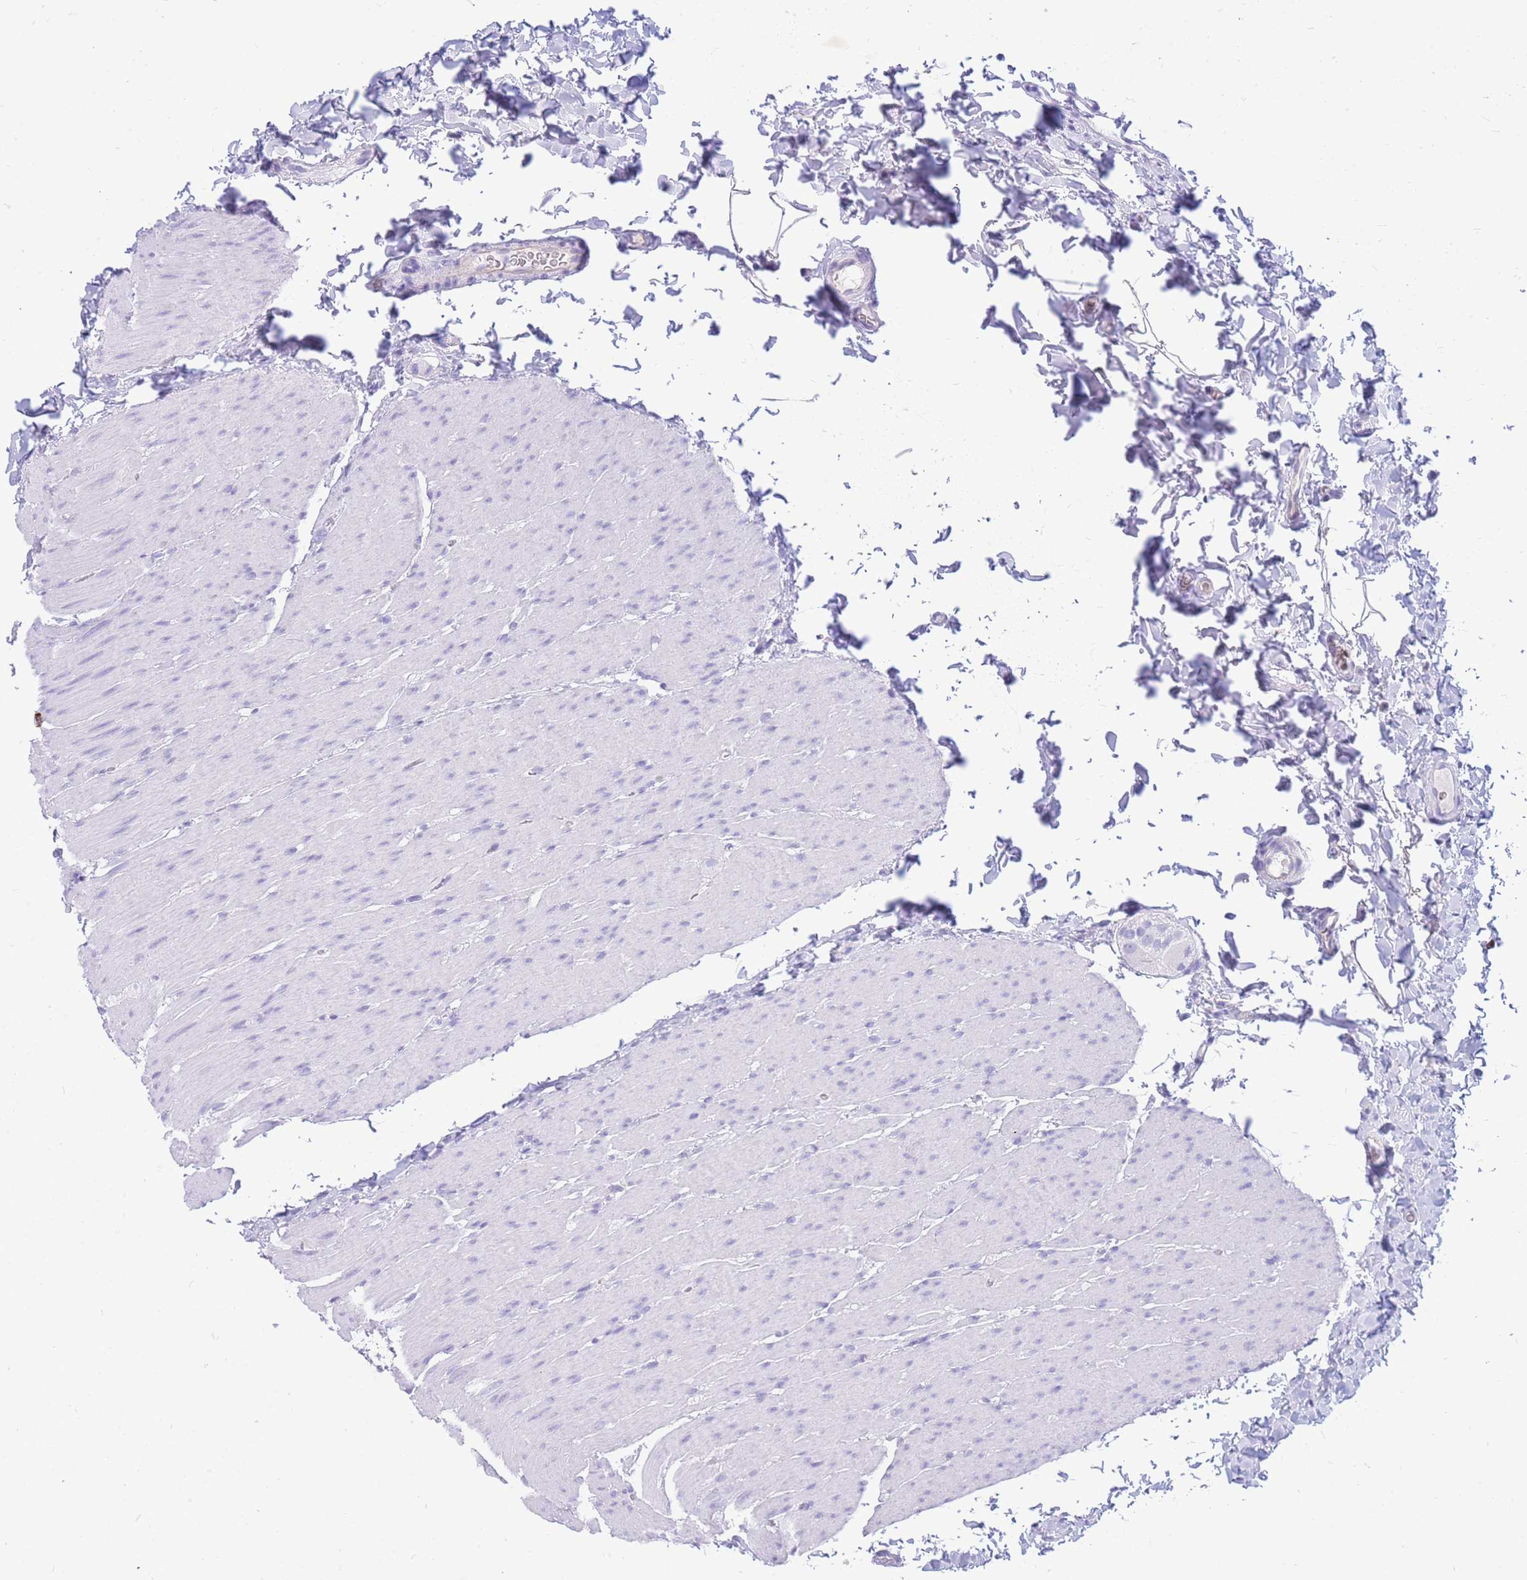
{"staining": {"intensity": "negative", "quantity": "none", "location": "none"}, "tissue": "colon", "cell_type": "Endothelial cells", "image_type": "normal", "snomed": [{"axis": "morphology", "description": "Normal tissue, NOS"}, {"axis": "topography", "description": "Colon"}], "caption": "Immunohistochemistry photomicrograph of benign colon: colon stained with DAB (3,3'-diaminobenzidine) shows no significant protein positivity in endothelial cells. Nuclei are stained in blue.", "gene": "ZFP62", "patient": {"sex": "male", "age": 46}}